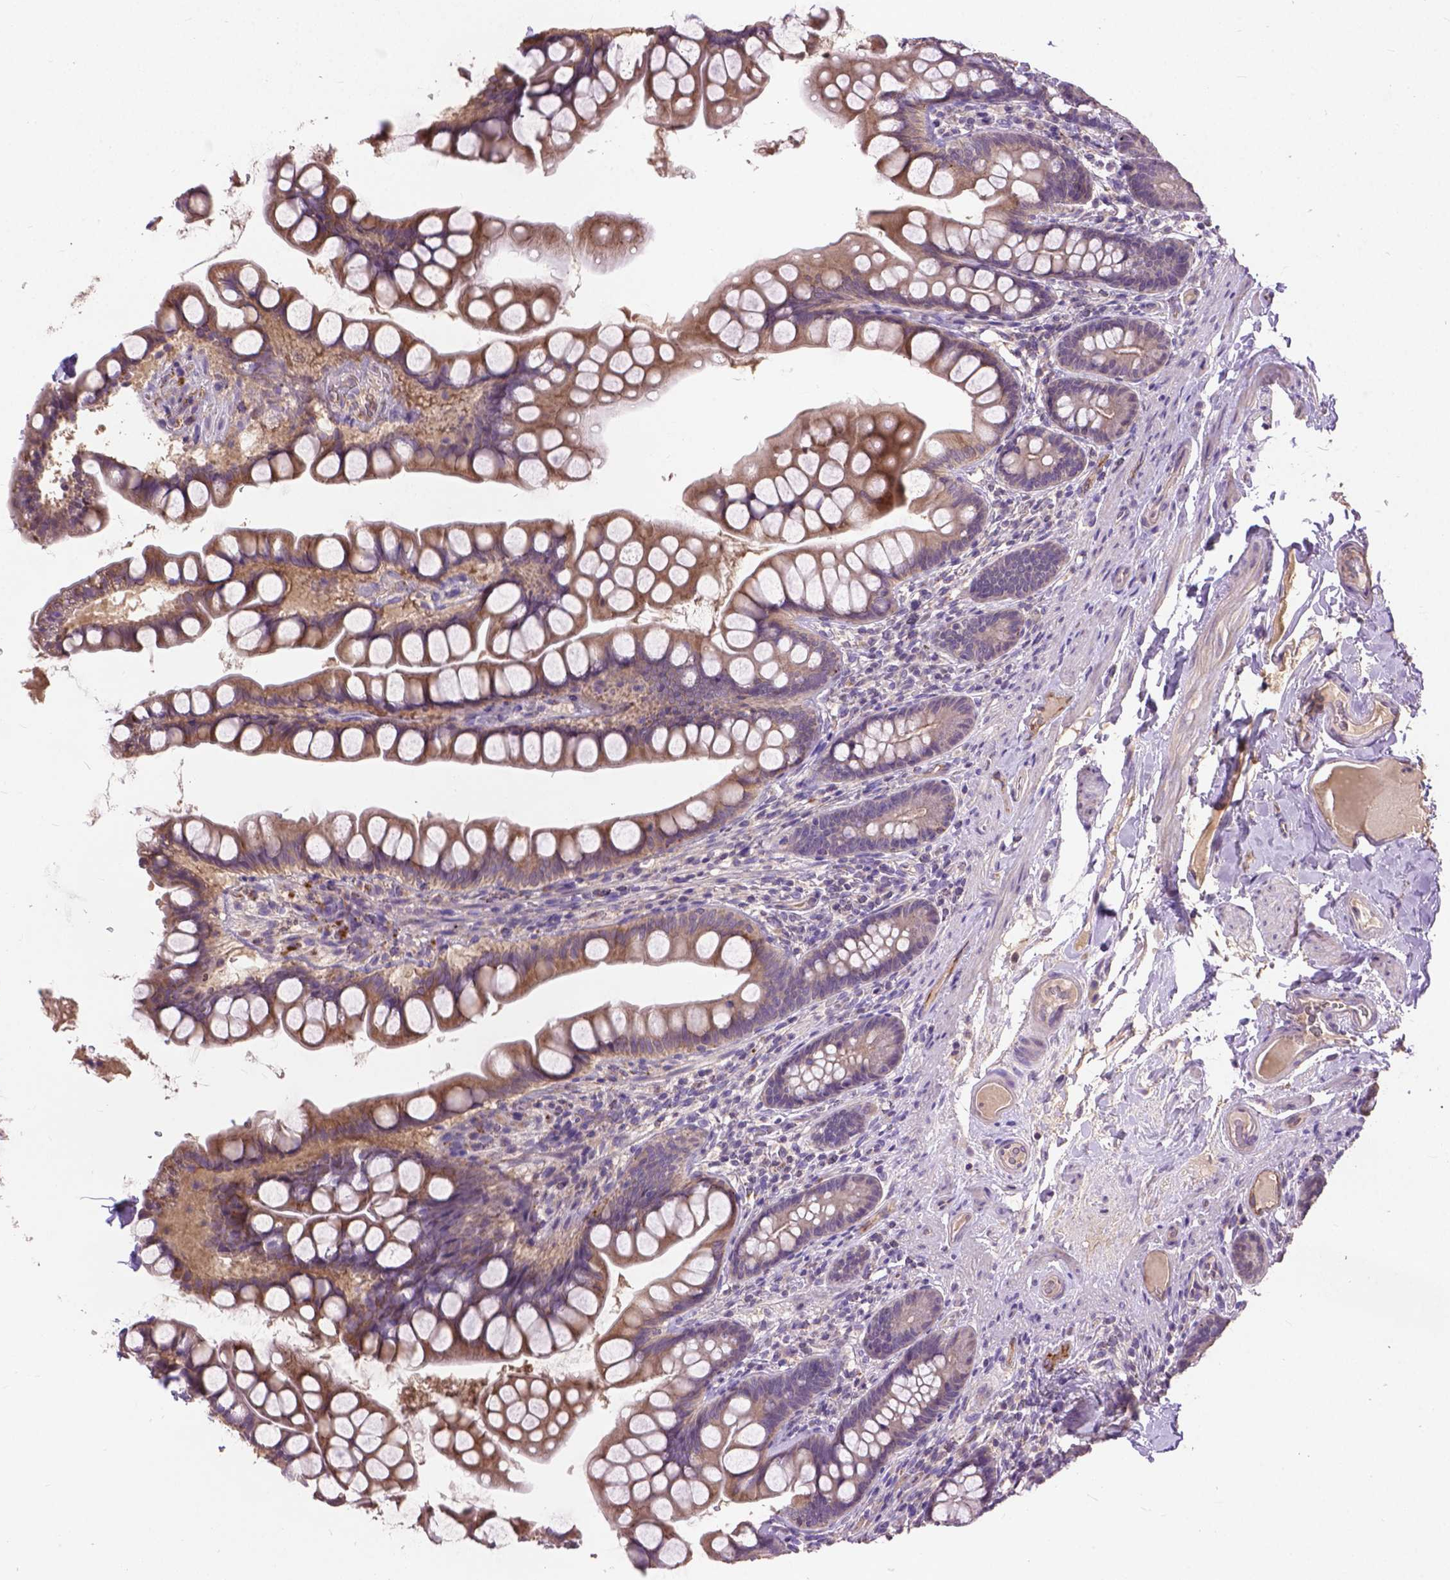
{"staining": {"intensity": "moderate", "quantity": ">75%", "location": "cytoplasmic/membranous"}, "tissue": "small intestine", "cell_type": "Glandular cells", "image_type": "normal", "snomed": [{"axis": "morphology", "description": "Normal tissue, NOS"}, {"axis": "topography", "description": "Small intestine"}], "caption": "IHC image of normal small intestine: small intestine stained using immunohistochemistry (IHC) demonstrates medium levels of moderate protein expression localized specifically in the cytoplasmic/membranous of glandular cells, appearing as a cytoplasmic/membranous brown color.", "gene": "ZNF337", "patient": {"sex": "male", "age": 70}}